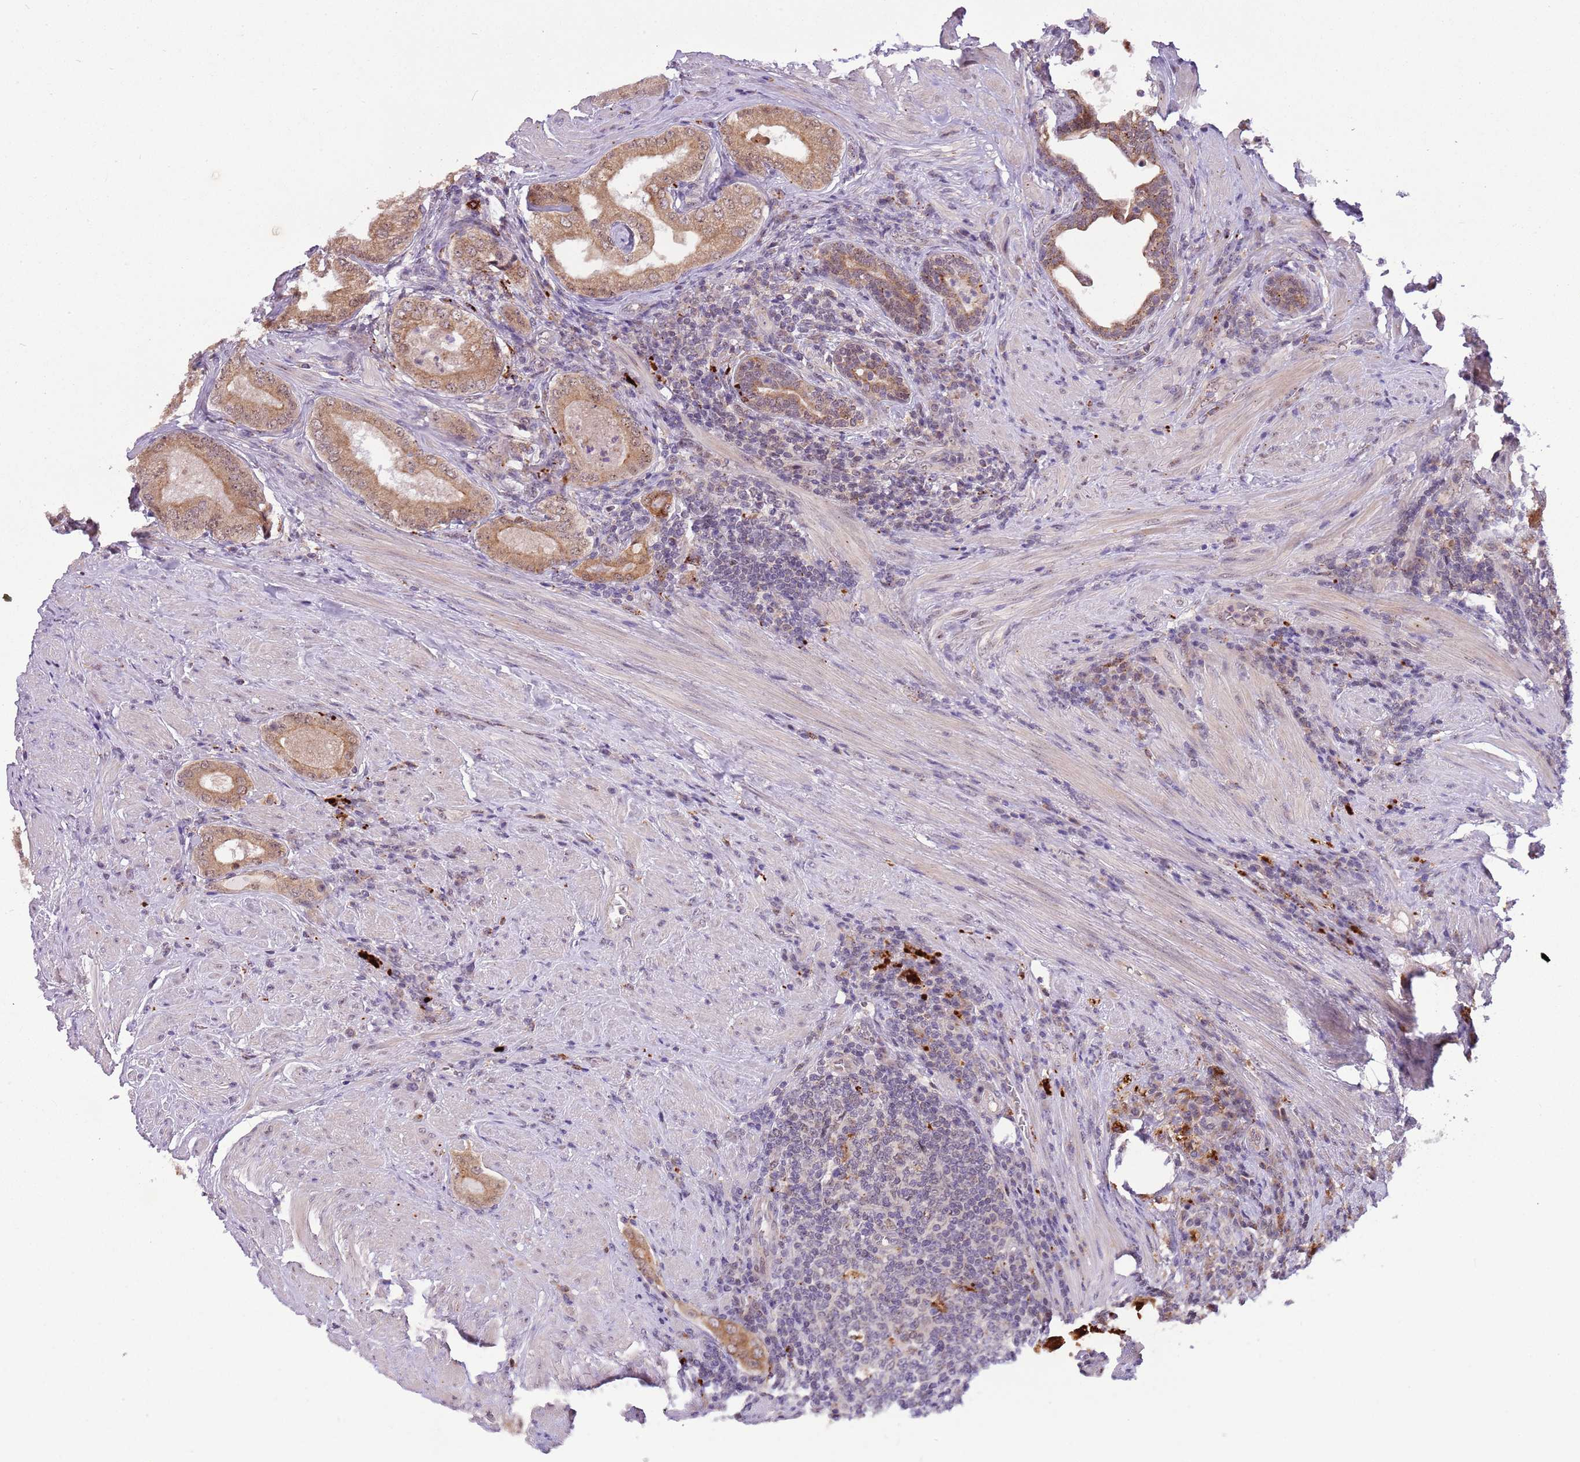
{"staining": {"intensity": "moderate", "quantity": "<25%", "location": "cytoplasmic/membranous,nuclear"}, "tissue": "prostate cancer", "cell_type": "Tumor cells", "image_type": "cancer", "snomed": [{"axis": "morphology", "description": "Adenocarcinoma, Low grade"}, {"axis": "topography", "description": "Prostate"}], "caption": "DAB immunohistochemical staining of prostate cancer shows moderate cytoplasmic/membranous and nuclear protein positivity in about <25% of tumor cells. (Stains: DAB (3,3'-diaminobenzidine) in brown, nuclei in blue, Microscopy: brightfield microscopy at high magnification).", "gene": "TRIM27", "patient": {"sex": "male", "age": 68}}